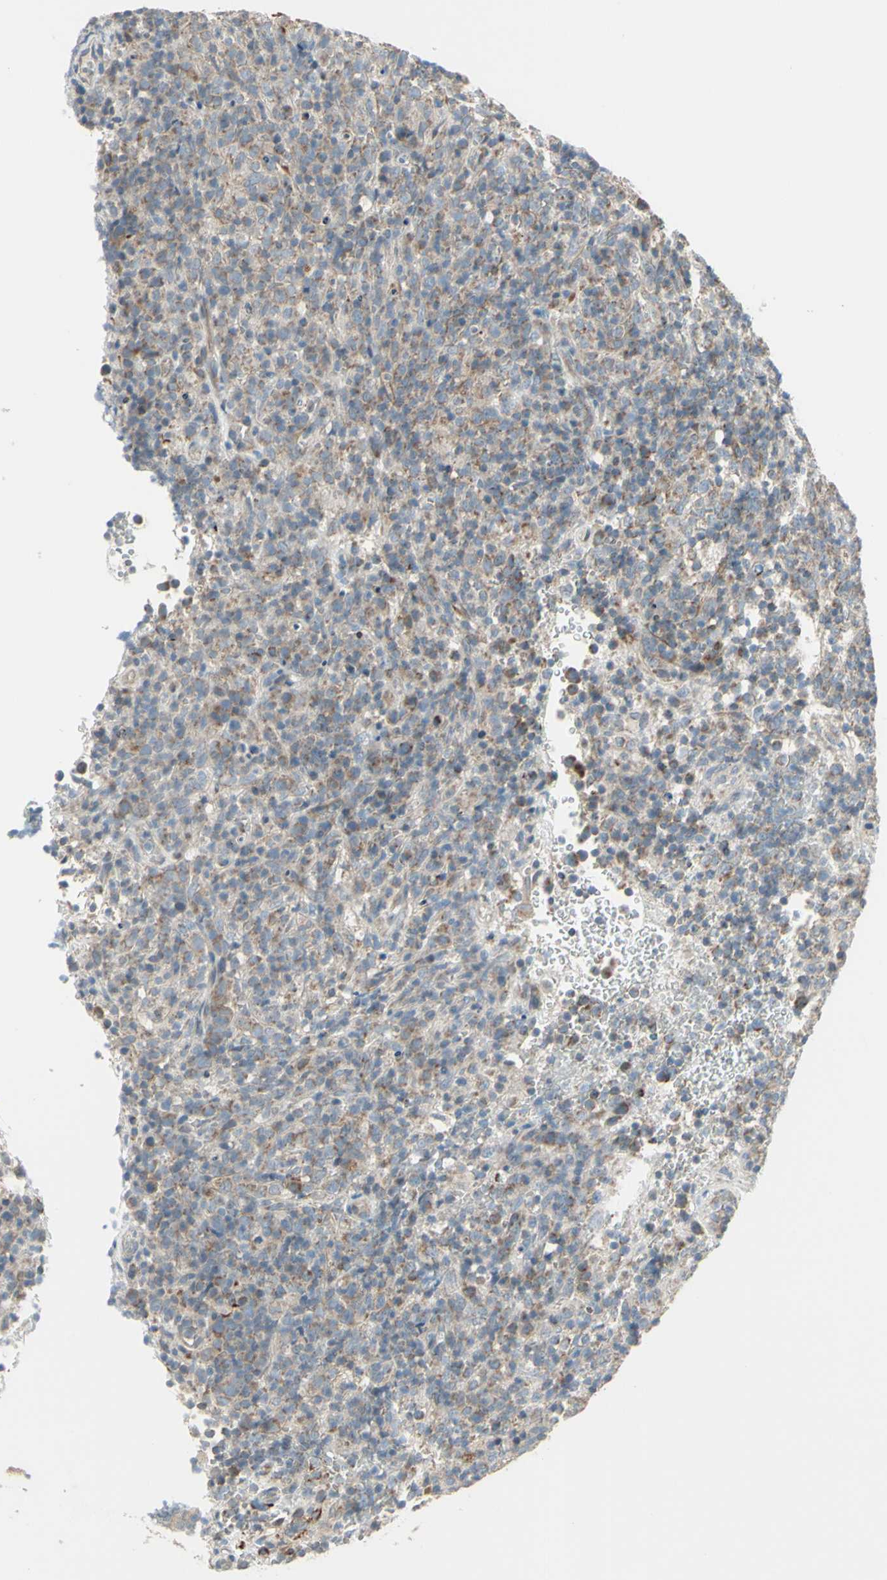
{"staining": {"intensity": "weak", "quantity": "25%-75%", "location": "cytoplasmic/membranous"}, "tissue": "lymphoma", "cell_type": "Tumor cells", "image_type": "cancer", "snomed": [{"axis": "morphology", "description": "Malignant lymphoma, non-Hodgkin's type, High grade"}, {"axis": "topography", "description": "Lymph node"}], "caption": "This micrograph displays malignant lymphoma, non-Hodgkin's type (high-grade) stained with immunohistochemistry to label a protein in brown. The cytoplasmic/membranous of tumor cells show weak positivity for the protein. Nuclei are counter-stained blue.", "gene": "FAM171B", "patient": {"sex": "female", "age": 76}}